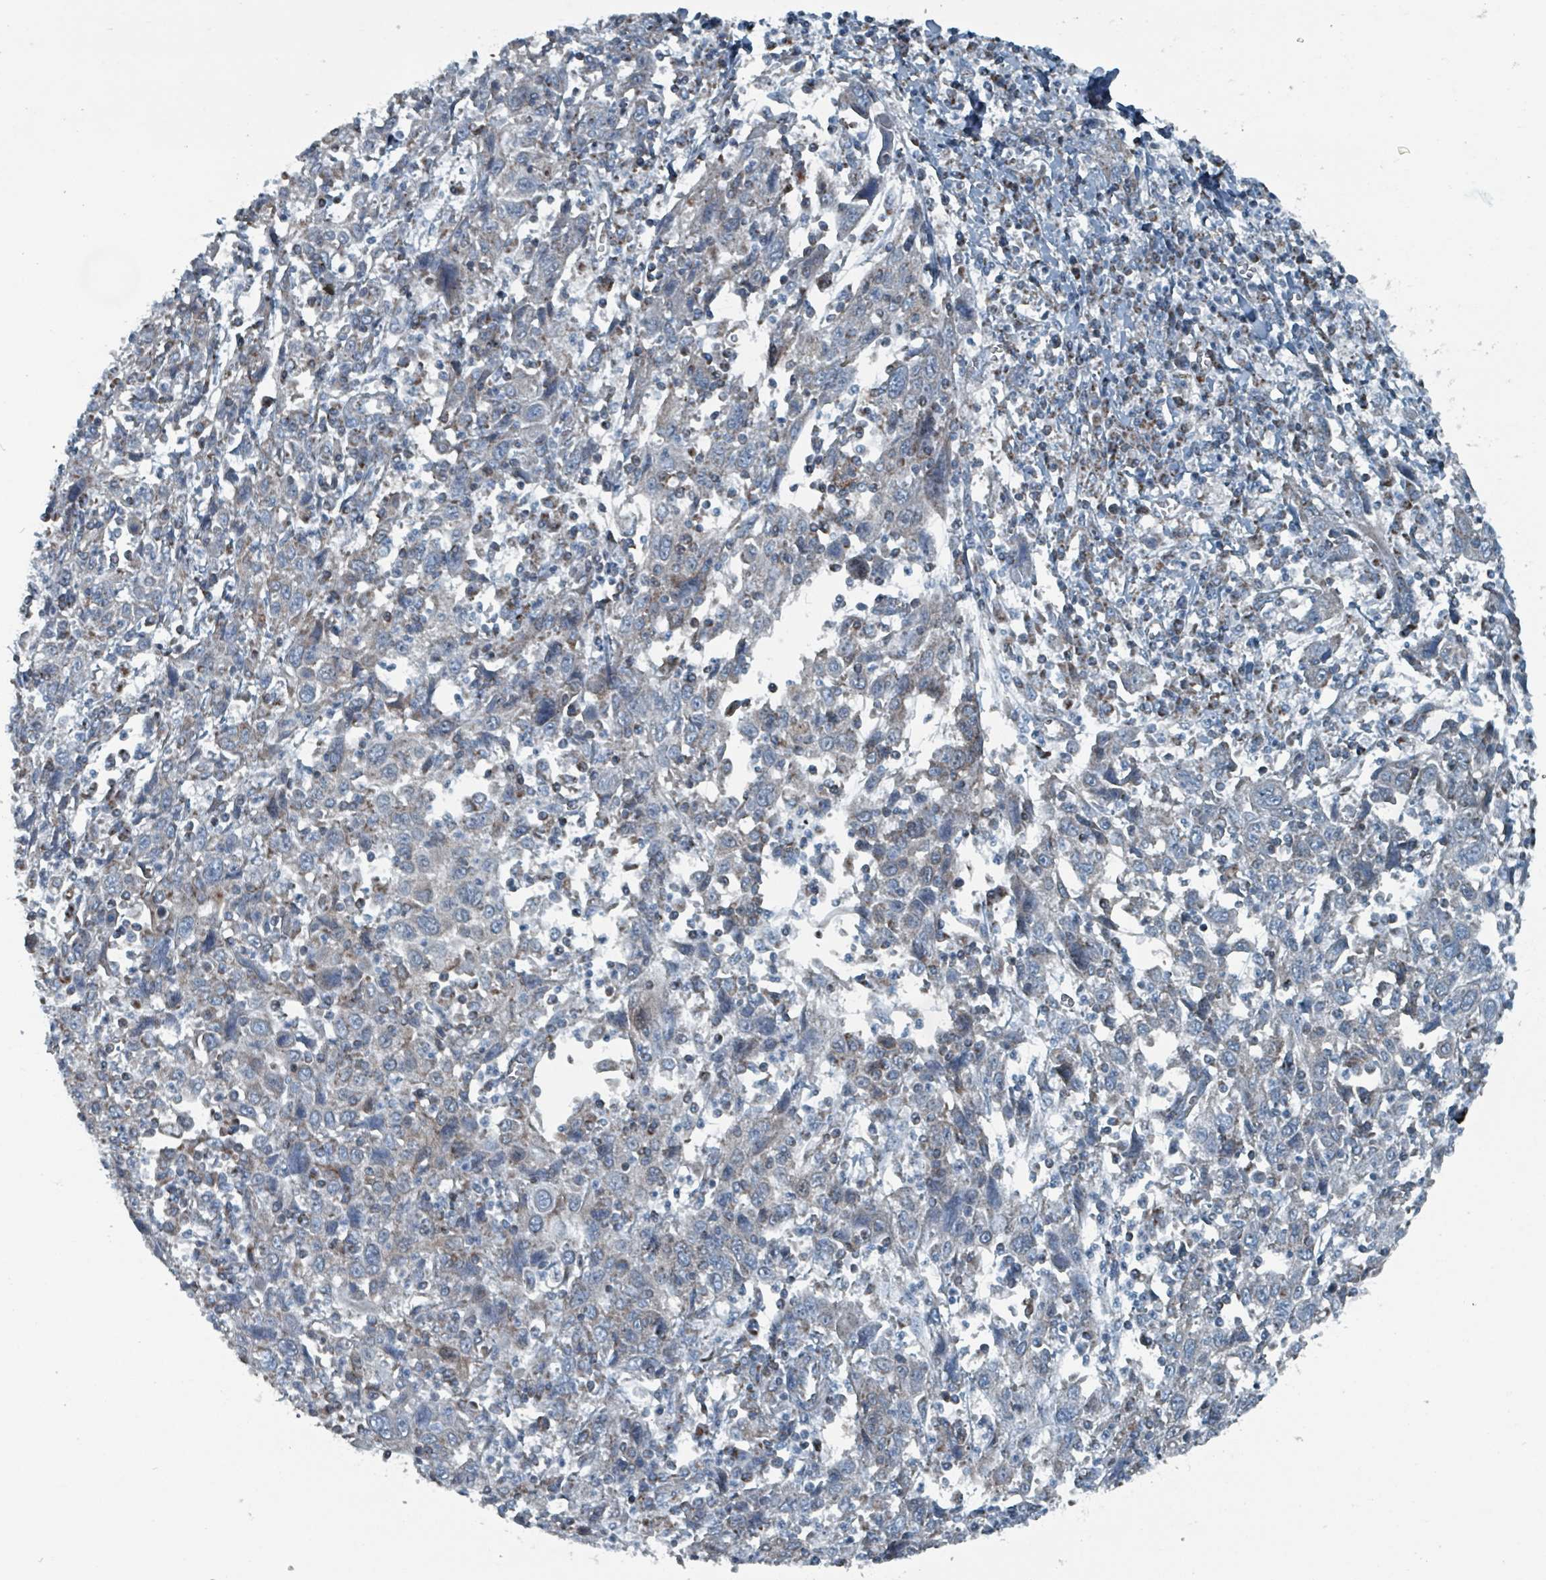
{"staining": {"intensity": "negative", "quantity": "none", "location": "none"}, "tissue": "cervical cancer", "cell_type": "Tumor cells", "image_type": "cancer", "snomed": [{"axis": "morphology", "description": "Squamous cell carcinoma, NOS"}, {"axis": "topography", "description": "Cervix"}], "caption": "The image displays no significant staining in tumor cells of squamous cell carcinoma (cervical). The staining is performed using DAB brown chromogen with nuclei counter-stained in using hematoxylin.", "gene": "ABHD18", "patient": {"sex": "female", "age": 46}}